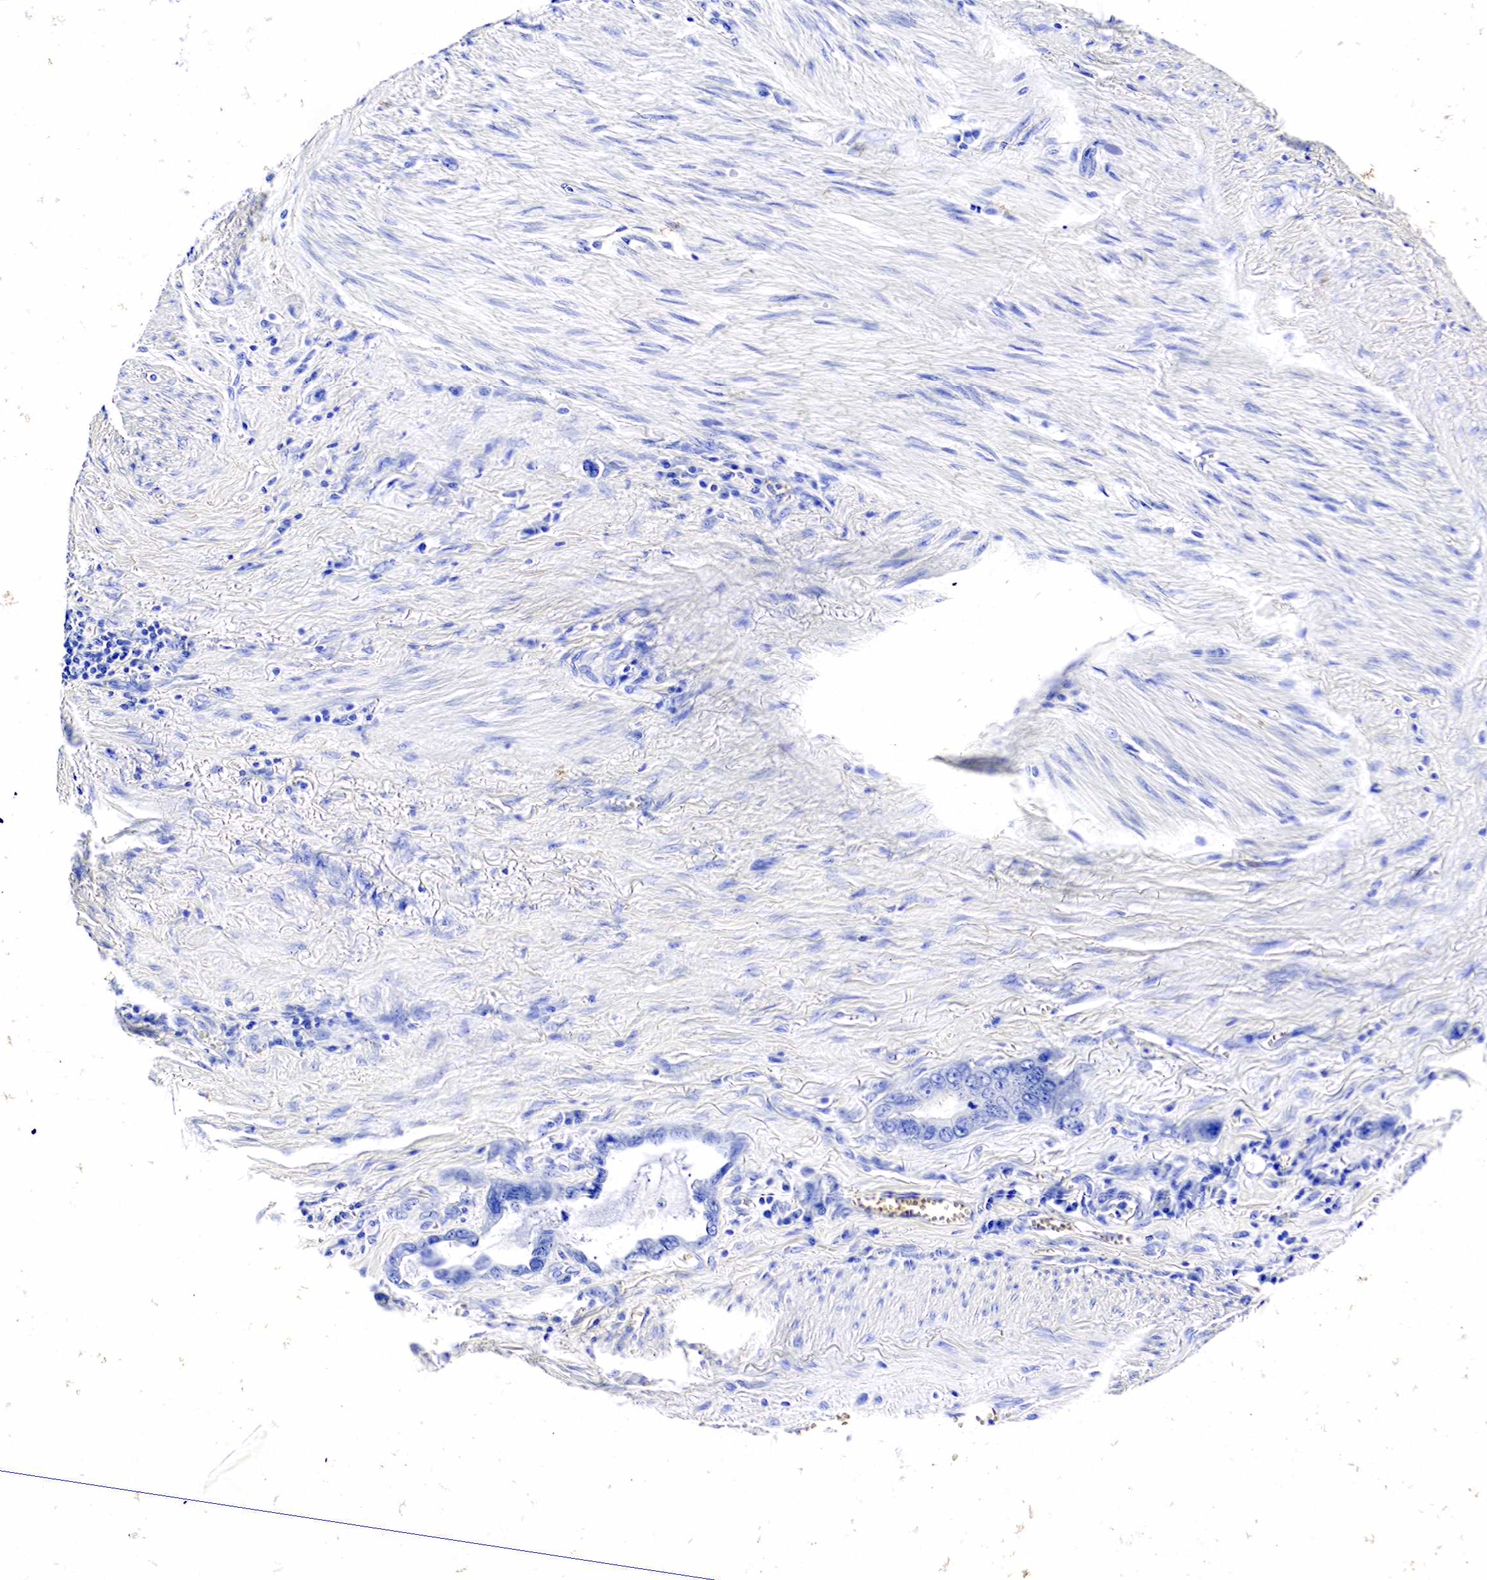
{"staining": {"intensity": "negative", "quantity": "none", "location": "none"}, "tissue": "stomach cancer", "cell_type": "Tumor cells", "image_type": "cancer", "snomed": [{"axis": "morphology", "description": "Adenocarcinoma, NOS"}, {"axis": "topography", "description": "Stomach"}], "caption": "IHC histopathology image of stomach cancer (adenocarcinoma) stained for a protein (brown), which reveals no expression in tumor cells.", "gene": "GCG", "patient": {"sex": "male", "age": 78}}